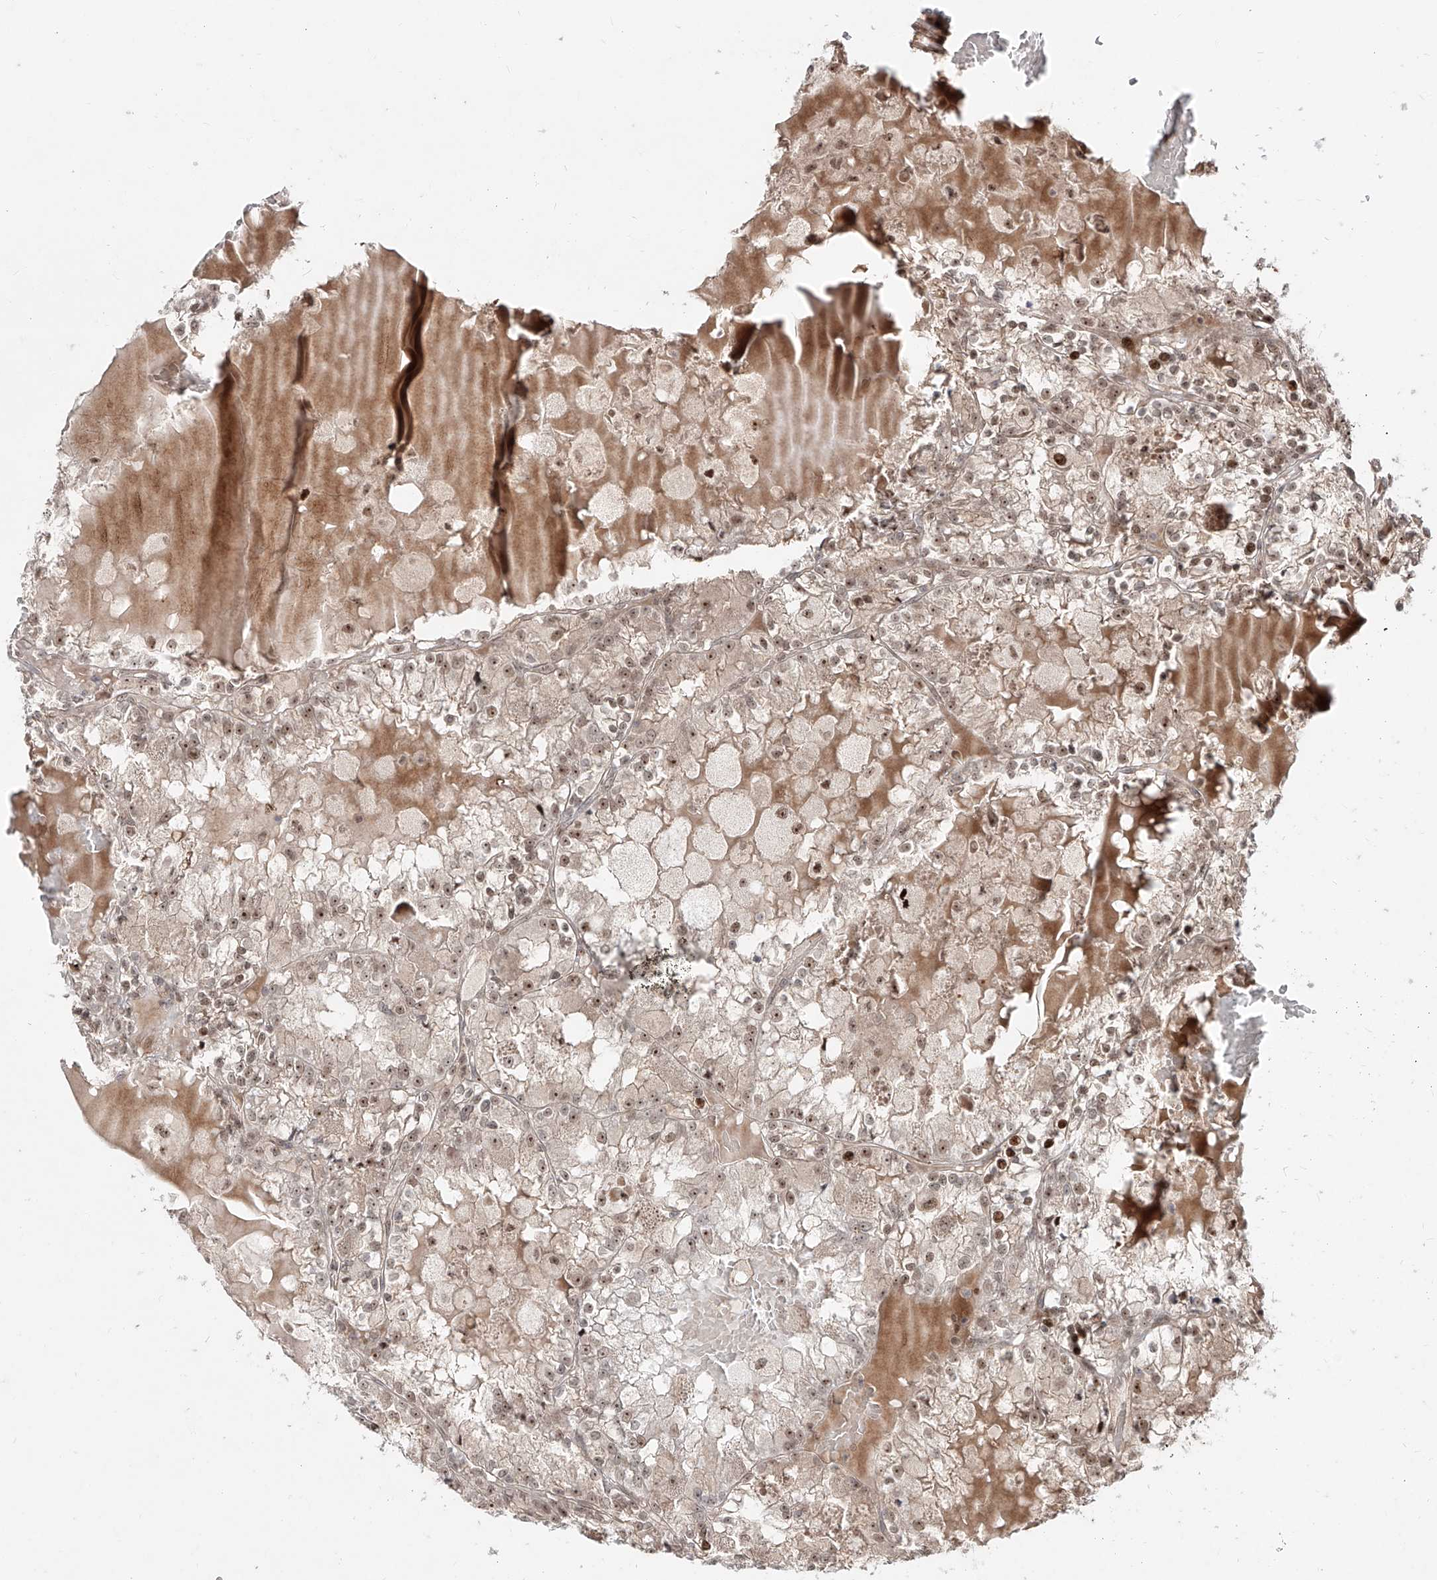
{"staining": {"intensity": "moderate", "quantity": ">75%", "location": "nuclear"}, "tissue": "renal cancer", "cell_type": "Tumor cells", "image_type": "cancer", "snomed": [{"axis": "morphology", "description": "Adenocarcinoma, NOS"}, {"axis": "topography", "description": "Kidney"}], "caption": "This histopathology image shows IHC staining of human renal cancer (adenocarcinoma), with medium moderate nuclear positivity in approximately >75% of tumor cells.", "gene": "ZNF710", "patient": {"sex": "female", "age": 56}}